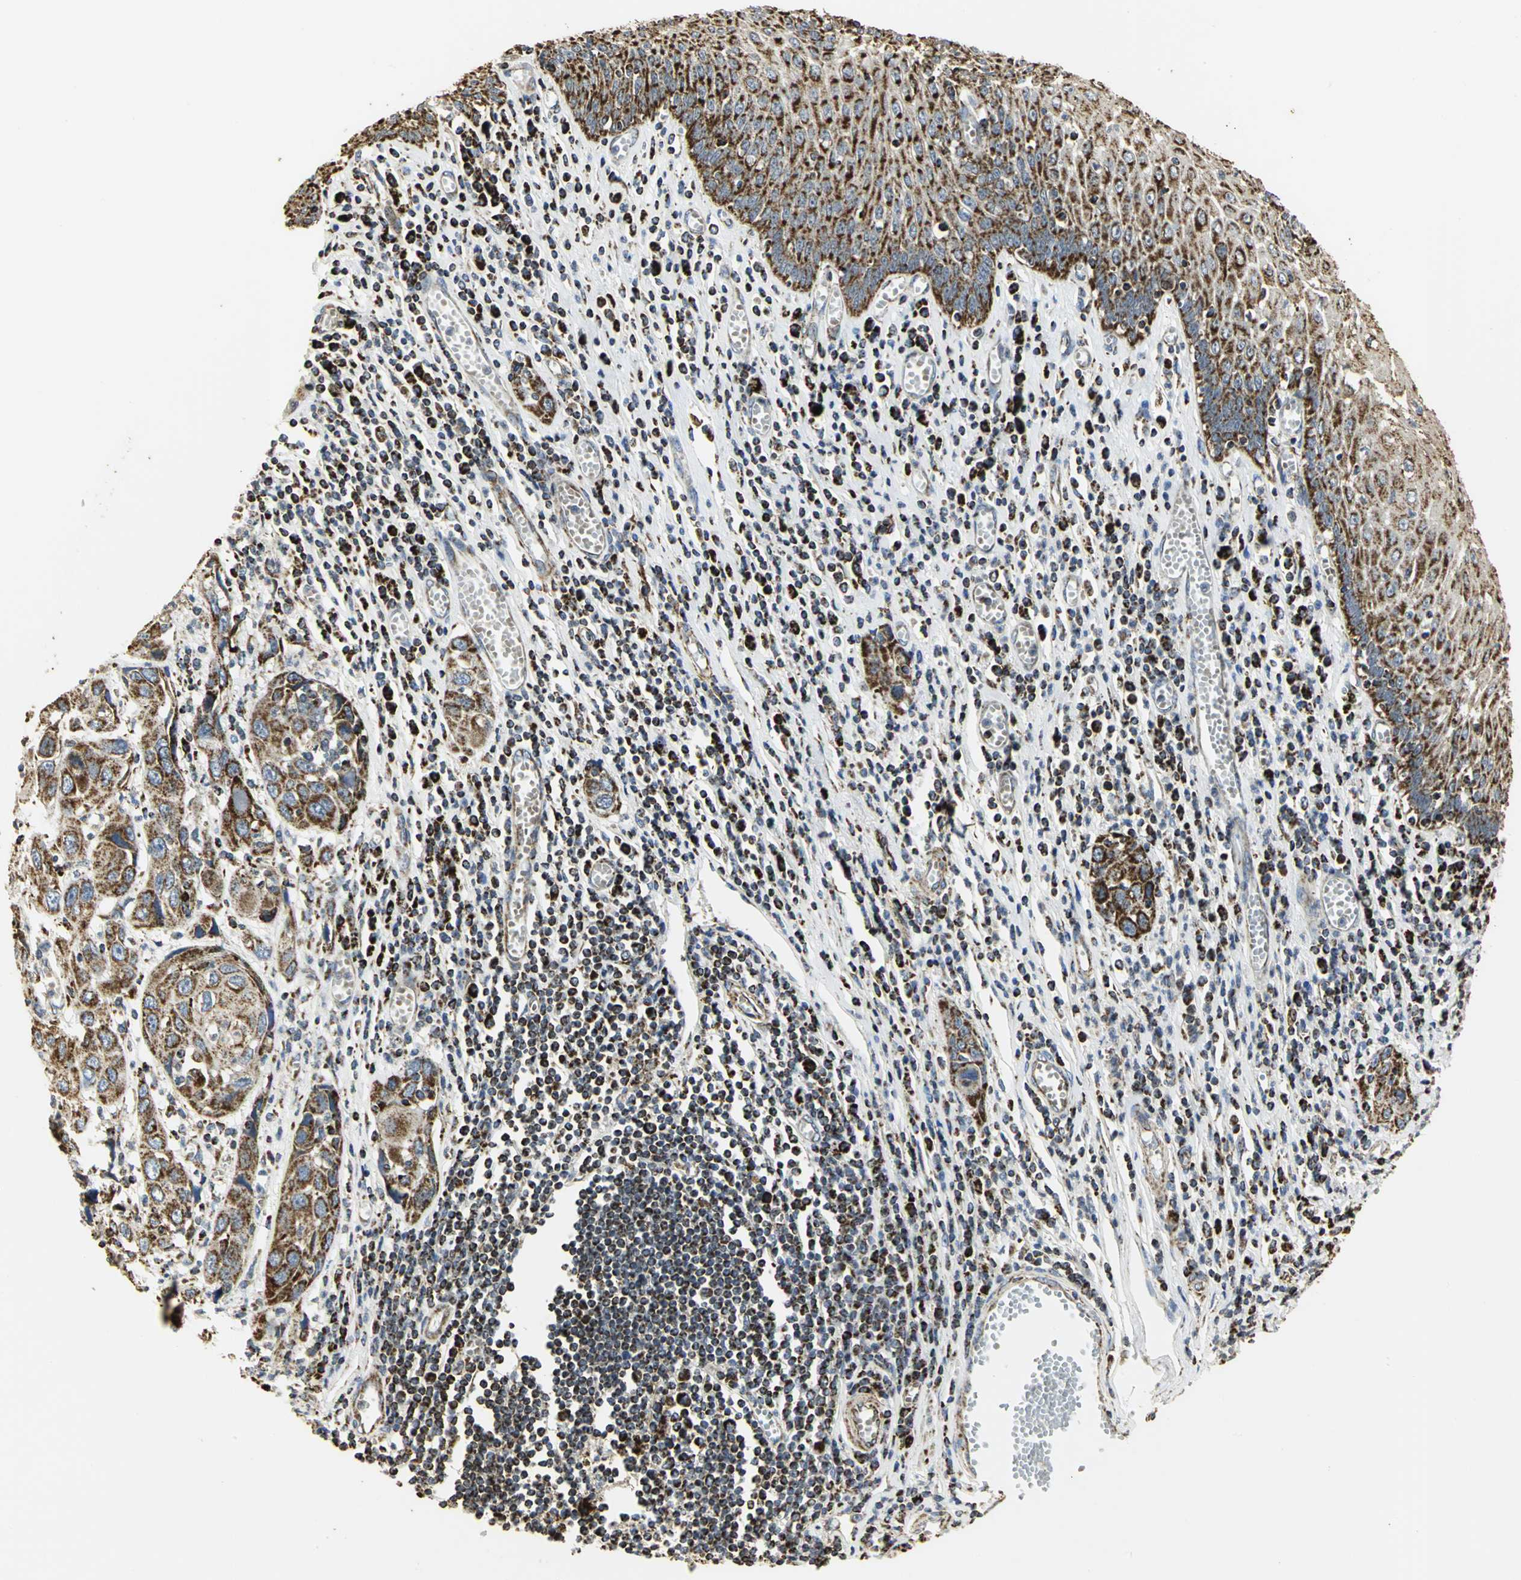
{"staining": {"intensity": "strong", "quantity": ">75%", "location": "cytoplasmic/membranous"}, "tissue": "esophagus", "cell_type": "Squamous epithelial cells", "image_type": "normal", "snomed": [{"axis": "morphology", "description": "Normal tissue, NOS"}, {"axis": "morphology", "description": "Squamous cell carcinoma, NOS"}, {"axis": "topography", "description": "Esophagus"}], "caption": "Immunohistochemistry (IHC) photomicrograph of benign esophagus stained for a protein (brown), which shows high levels of strong cytoplasmic/membranous expression in about >75% of squamous epithelial cells.", "gene": "VDAC1", "patient": {"sex": "male", "age": 65}}